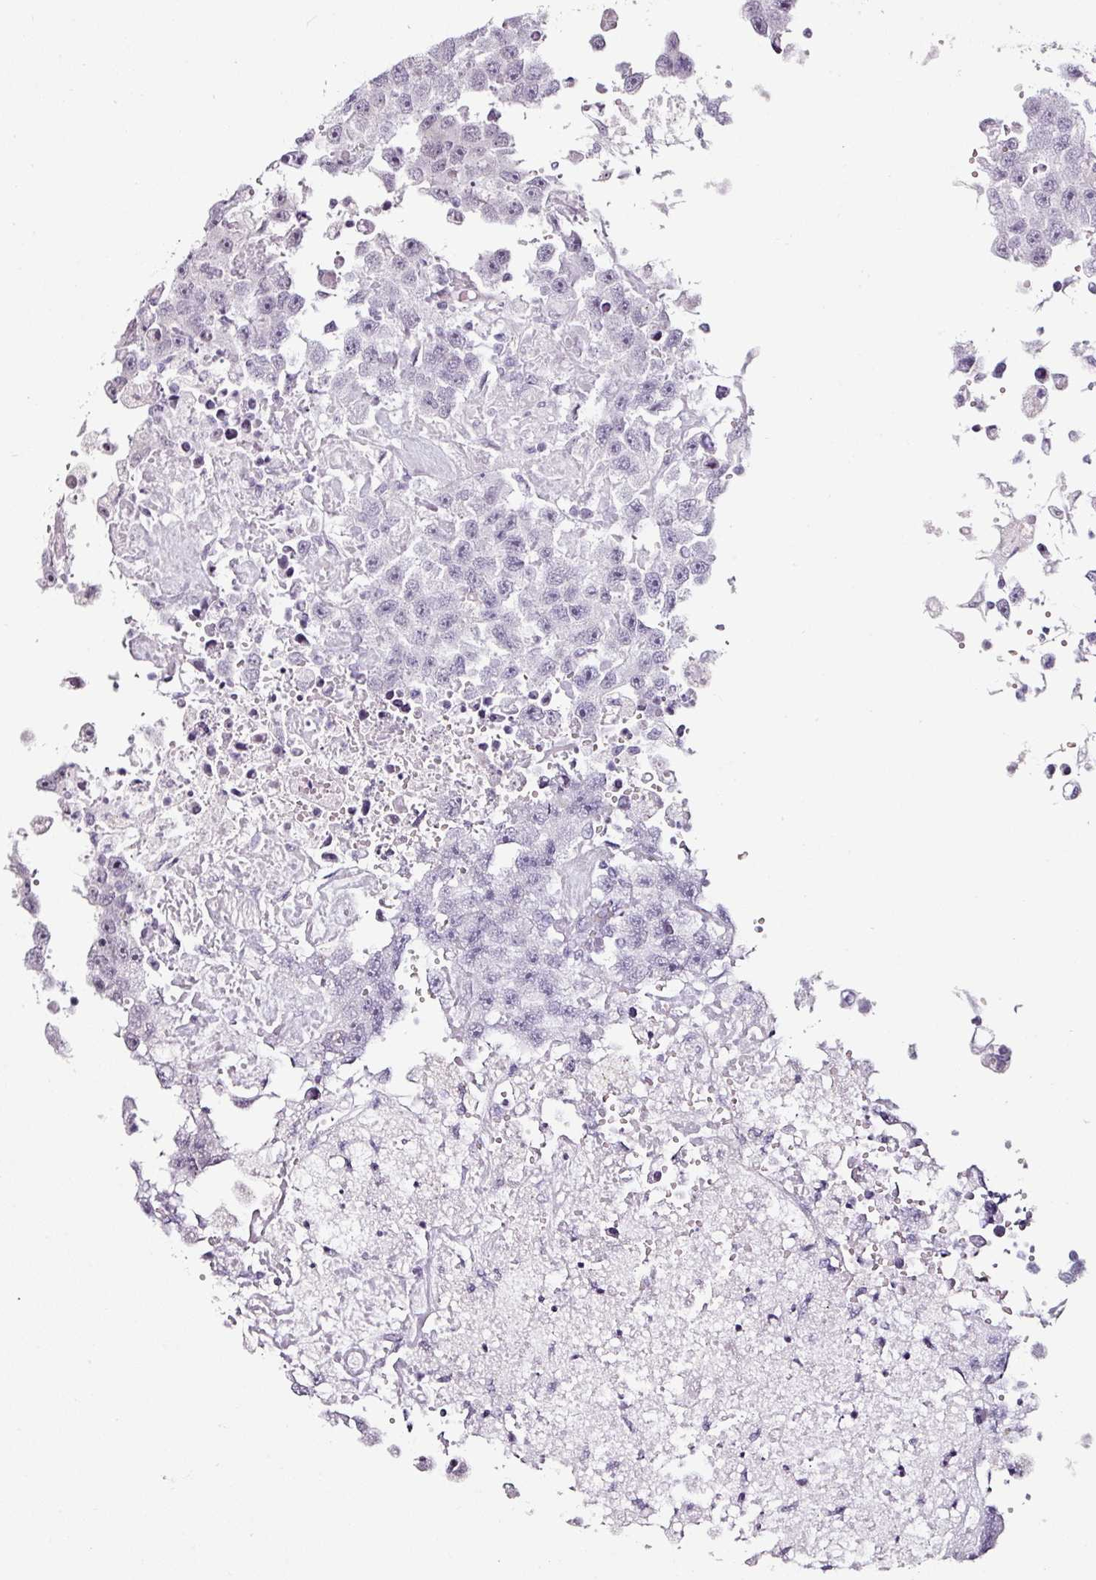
{"staining": {"intensity": "negative", "quantity": "none", "location": "none"}, "tissue": "testis cancer", "cell_type": "Tumor cells", "image_type": "cancer", "snomed": [{"axis": "morphology", "description": "Carcinoma, Embryonal, NOS"}, {"axis": "topography", "description": "Testis"}], "caption": "This micrograph is of testis cancer (embryonal carcinoma) stained with immunohistochemistry to label a protein in brown with the nuclei are counter-stained blue. There is no positivity in tumor cells. The staining is performed using DAB (3,3'-diaminobenzidine) brown chromogen with nuclei counter-stained in using hematoxylin.", "gene": "CAP2", "patient": {"sex": "male", "age": 83}}